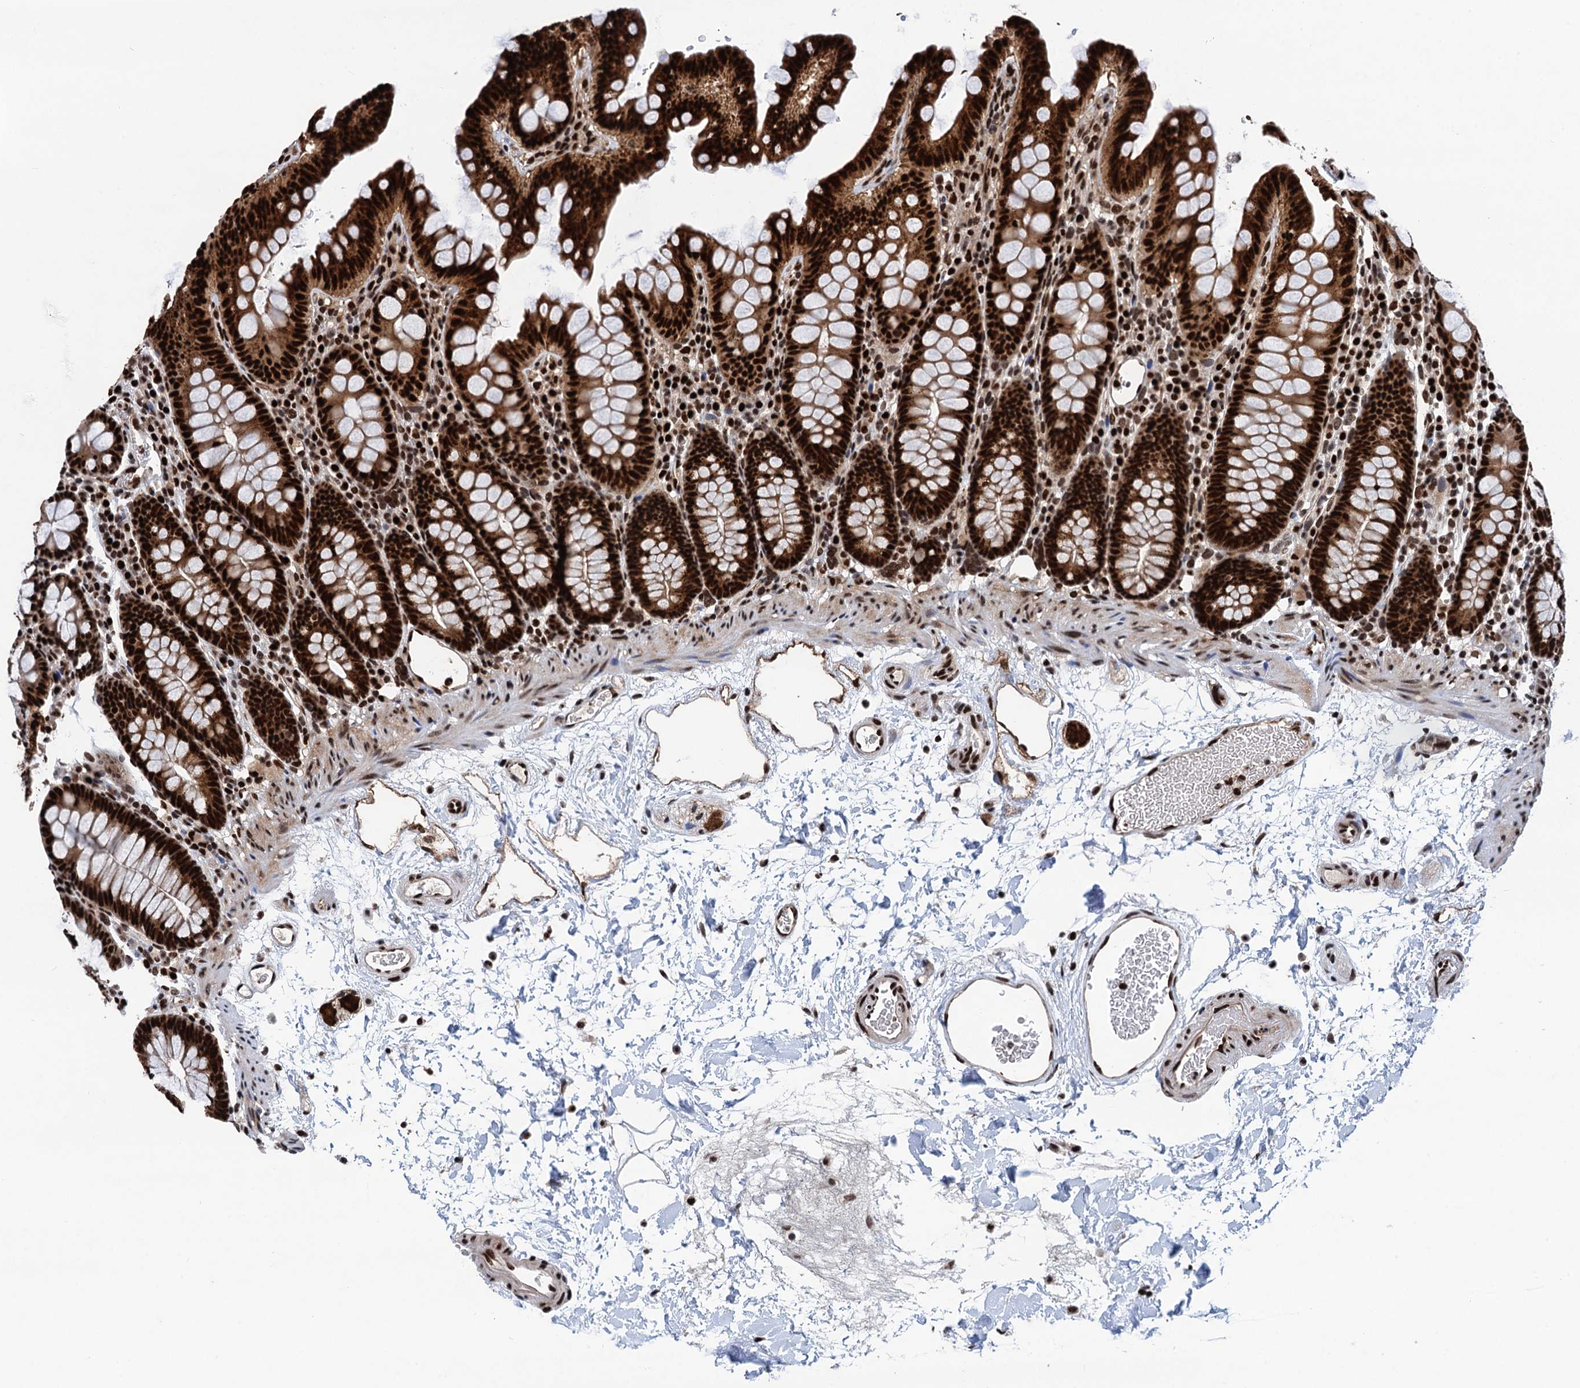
{"staining": {"intensity": "strong", "quantity": ">75%", "location": "nuclear"}, "tissue": "colon", "cell_type": "Endothelial cells", "image_type": "normal", "snomed": [{"axis": "morphology", "description": "Normal tissue, NOS"}, {"axis": "topography", "description": "Colon"}], "caption": "DAB (3,3'-diaminobenzidine) immunohistochemical staining of unremarkable colon displays strong nuclear protein positivity in about >75% of endothelial cells.", "gene": "PPP4R1", "patient": {"sex": "male", "age": 75}}